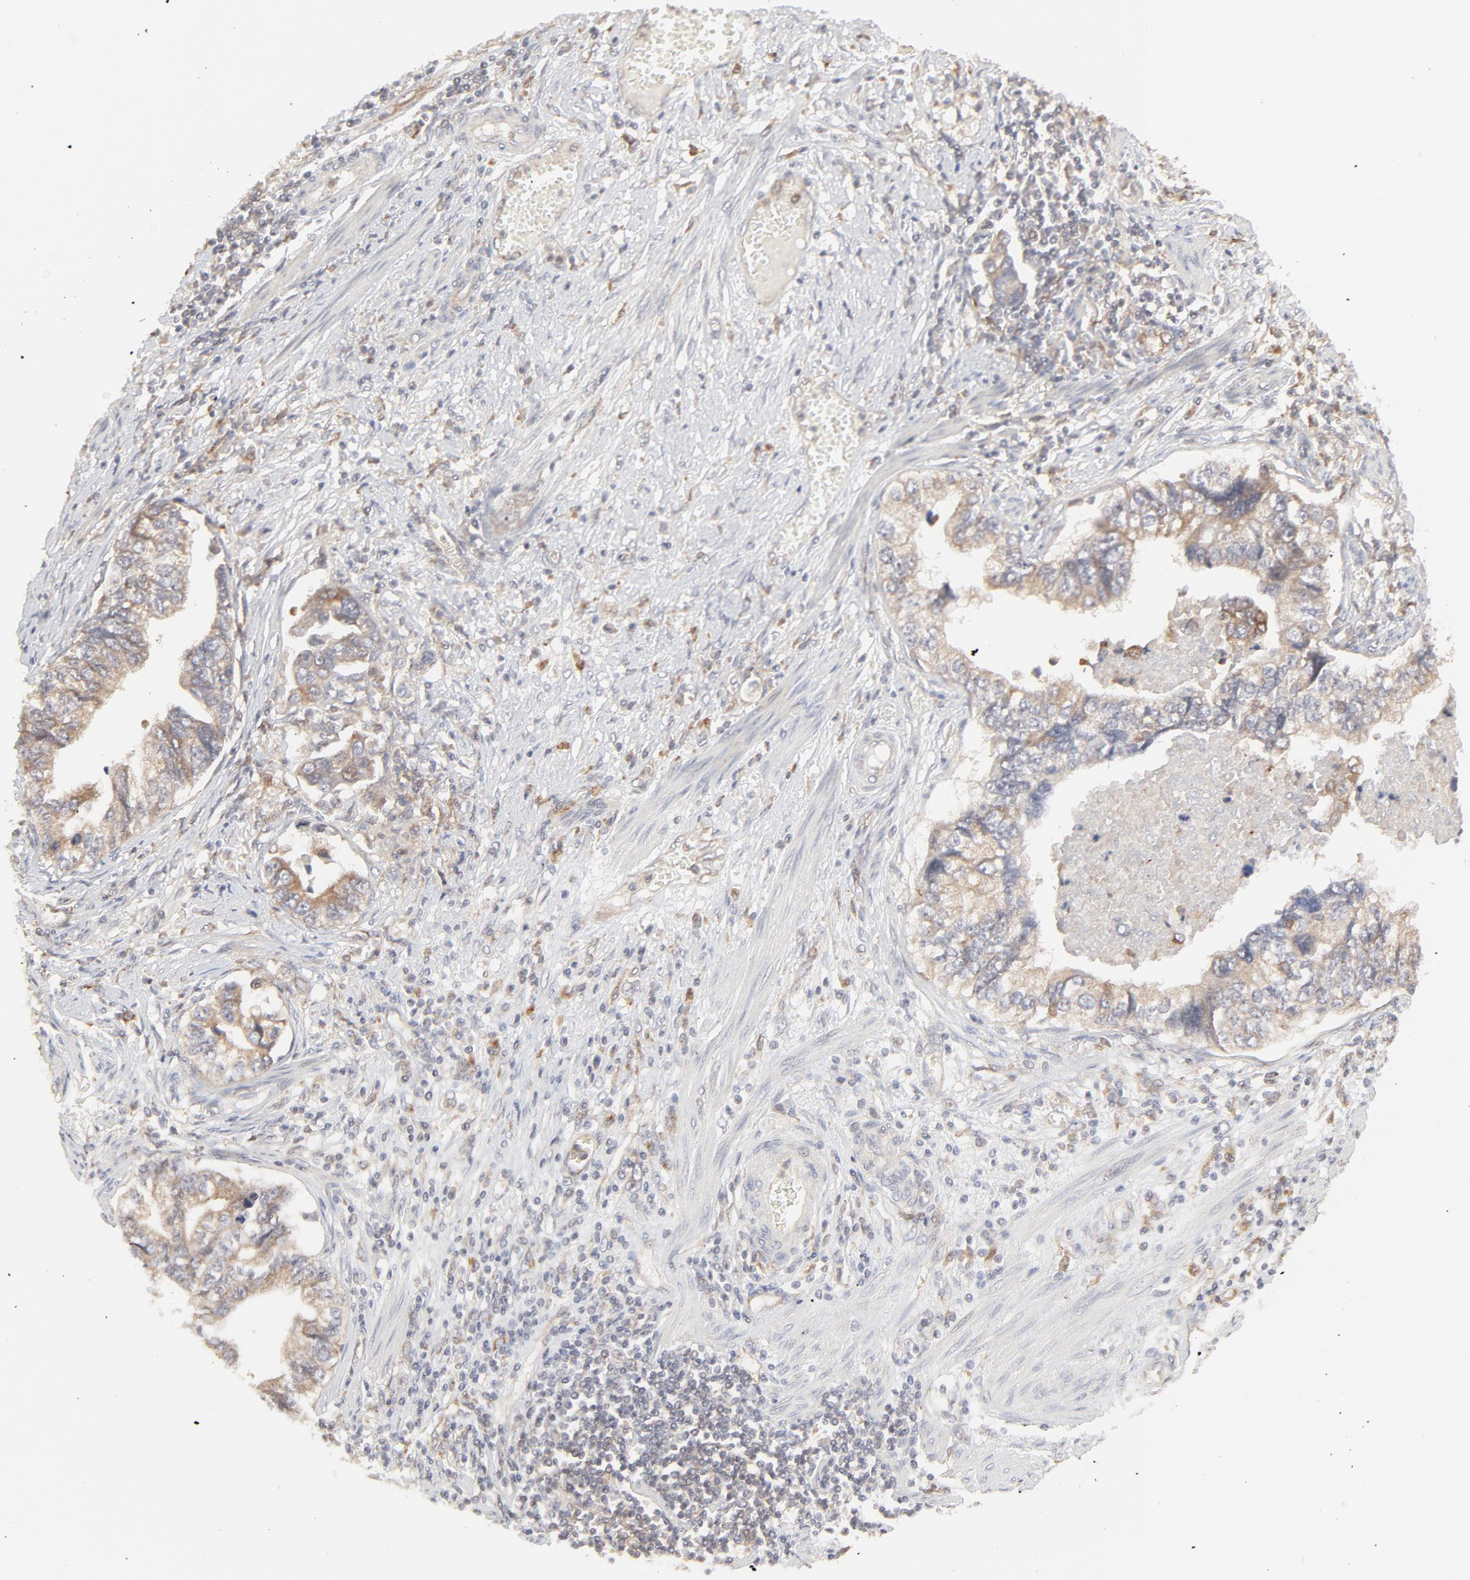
{"staining": {"intensity": "moderate", "quantity": ">75%", "location": "cytoplasmic/membranous"}, "tissue": "stomach cancer", "cell_type": "Tumor cells", "image_type": "cancer", "snomed": [{"axis": "morphology", "description": "Adenocarcinoma, NOS"}, {"axis": "topography", "description": "Pancreas"}, {"axis": "topography", "description": "Stomach, upper"}], "caption": "High-magnification brightfield microscopy of stomach cancer (adenocarcinoma) stained with DAB (3,3'-diaminobenzidine) (brown) and counterstained with hematoxylin (blue). tumor cells exhibit moderate cytoplasmic/membranous expression is identified in approximately>75% of cells.", "gene": "RAB5C", "patient": {"sex": "male", "age": 77}}